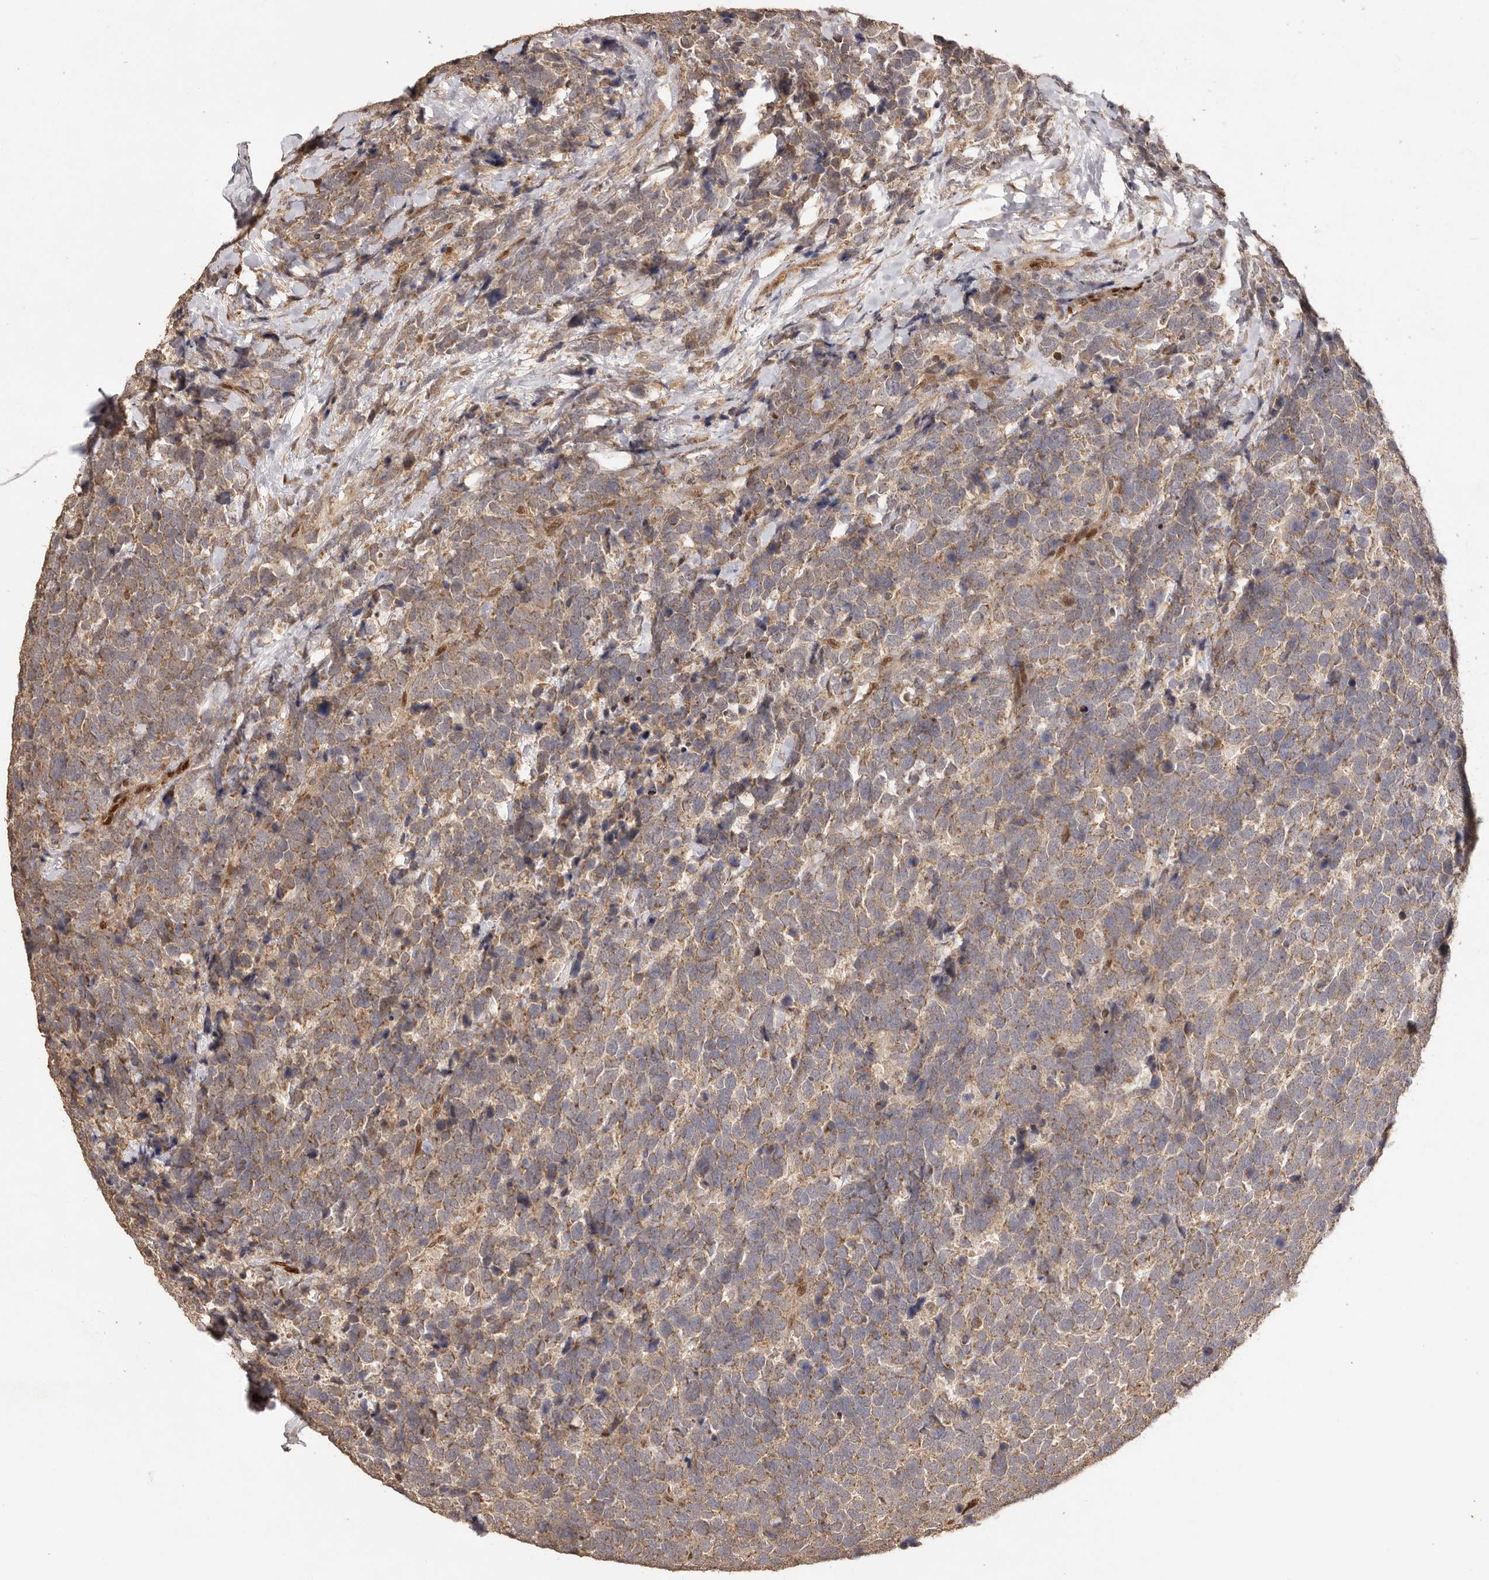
{"staining": {"intensity": "weak", "quantity": ">75%", "location": "cytoplasmic/membranous"}, "tissue": "urothelial cancer", "cell_type": "Tumor cells", "image_type": "cancer", "snomed": [{"axis": "morphology", "description": "Urothelial carcinoma, High grade"}, {"axis": "topography", "description": "Urinary bladder"}], "caption": "Urothelial carcinoma (high-grade) tissue exhibits weak cytoplasmic/membranous expression in about >75% of tumor cells, visualized by immunohistochemistry. The protein is shown in brown color, while the nuclei are stained blue.", "gene": "UBR2", "patient": {"sex": "female", "age": 82}}